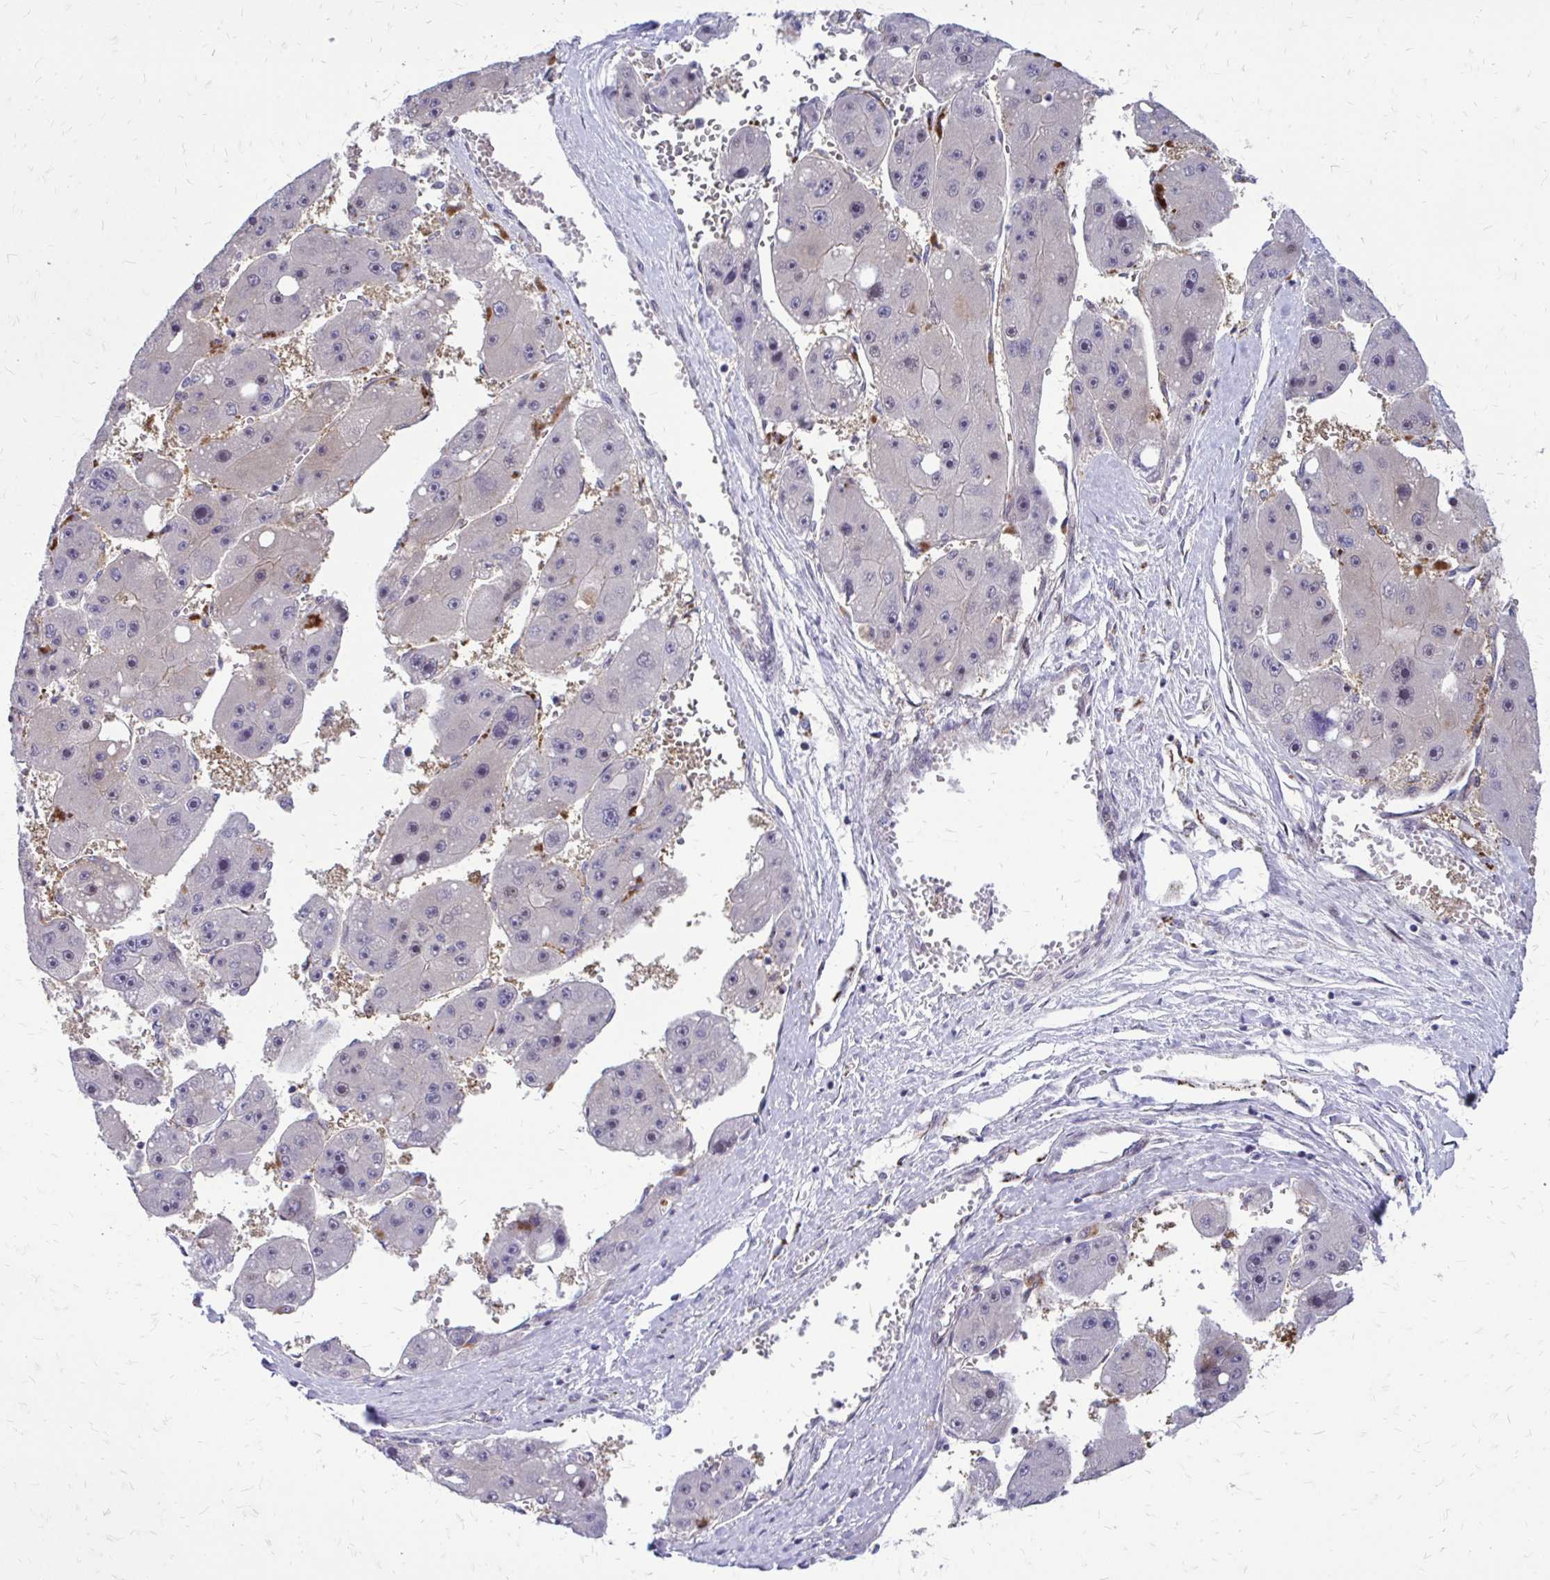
{"staining": {"intensity": "negative", "quantity": "none", "location": "none"}, "tissue": "liver cancer", "cell_type": "Tumor cells", "image_type": "cancer", "snomed": [{"axis": "morphology", "description": "Carcinoma, Hepatocellular, NOS"}, {"axis": "topography", "description": "Liver"}], "caption": "An IHC histopathology image of liver cancer (hepatocellular carcinoma) is shown. There is no staining in tumor cells of liver cancer (hepatocellular carcinoma).", "gene": "PPDPFL", "patient": {"sex": "female", "age": 61}}